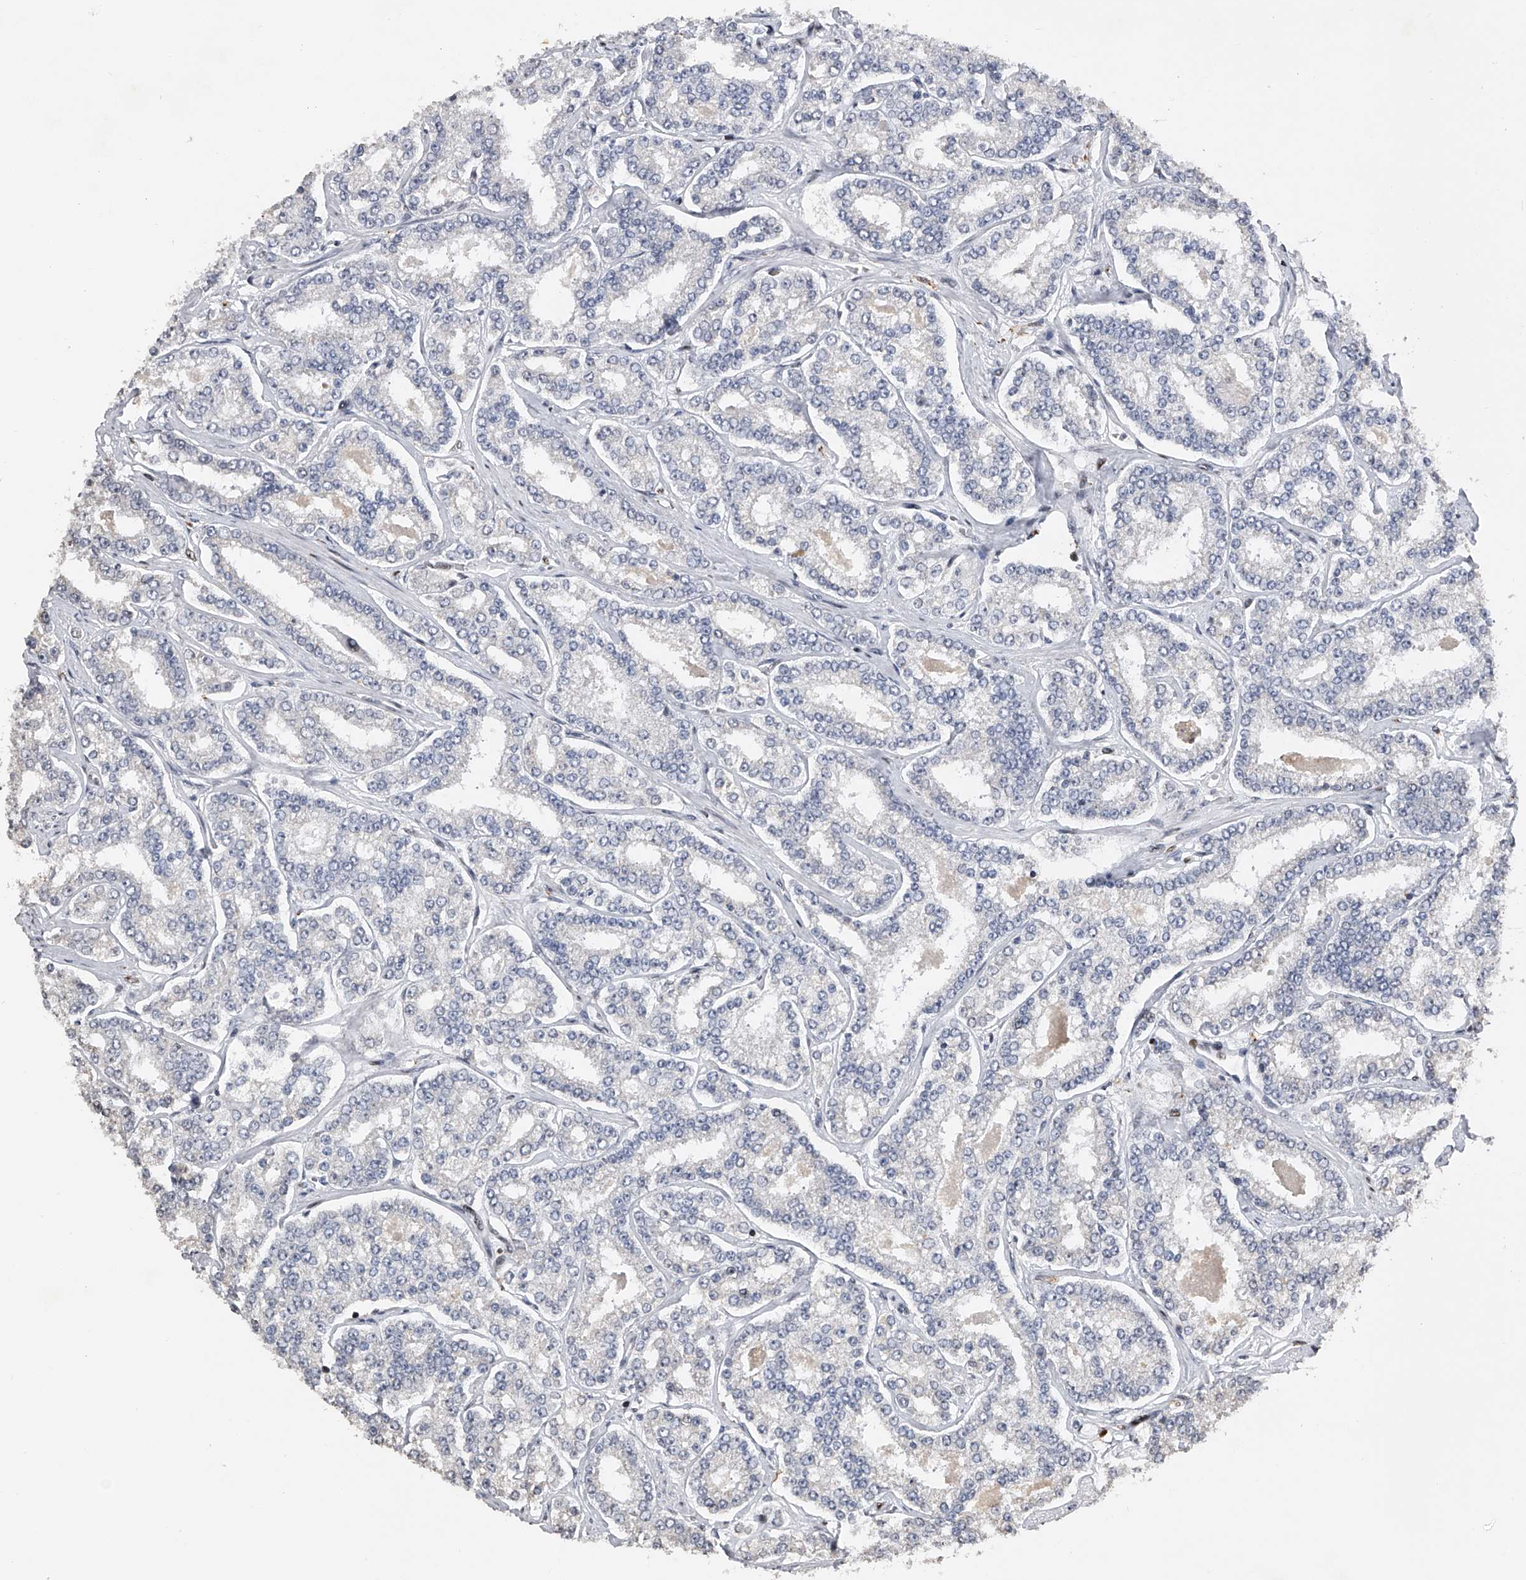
{"staining": {"intensity": "negative", "quantity": "none", "location": "none"}, "tissue": "prostate cancer", "cell_type": "Tumor cells", "image_type": "cancer", "snomed": [{"axis": "morphology", "description": "Normal tissue, NOS"}, {"axis": "morphology", "description": "Adenocarcinoma, High grade"}, {"axis": "topography", "description": "Prostate"}], "caption": "DAB immunohistochemical staining of human prostate cancer (high-grade adenocarcinoma) exhibits no significant positivity in tumor cells.", "gene": "RWDD2A", "patient": {"sex": "male", "age": 83}}